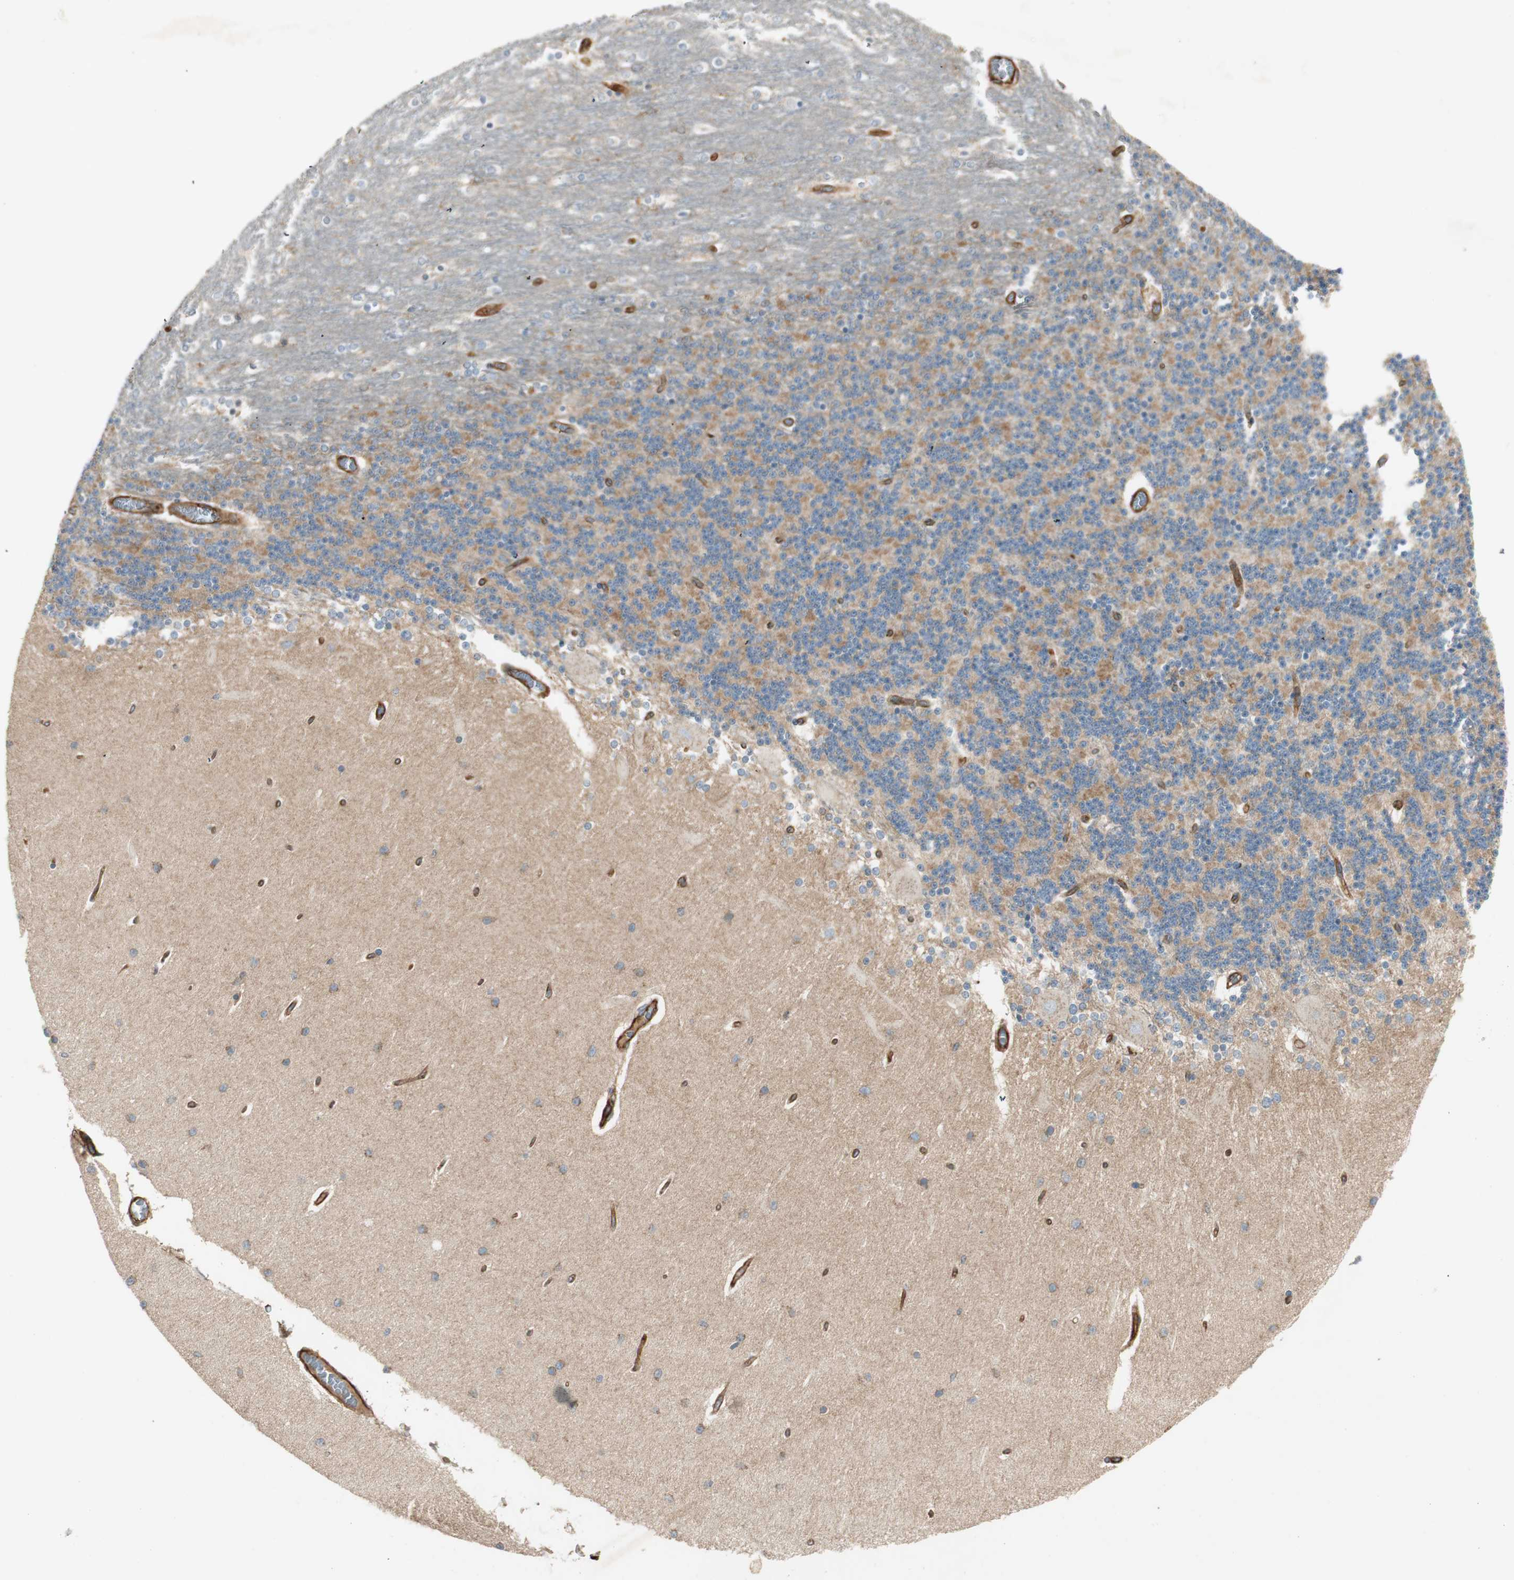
{"staining": {"intensity": "moderate", "quantity": "25%-75%", "location": "cytoplasmic/membranous"}, "tissue": "cerebellum", "cell_type": "Cells in granular layer", "image_type": "normal", "snomed": [{"axis": "morphology", "description": "Normal tissue, NOS"}, {"axis": "topography", "description": "Cerebellum"}], "caption": "This image exhibits unremarkable cerebellum stained with immunohistochemistry (IHC) to label a protein in brown. The cytoplasmic/membranous of cells in granular layer show moderate positivity for the protein. Nuclei are counter-stained blue.", "gene": "BTN3A3", "patient": {"sex": "female", "age": 54}}